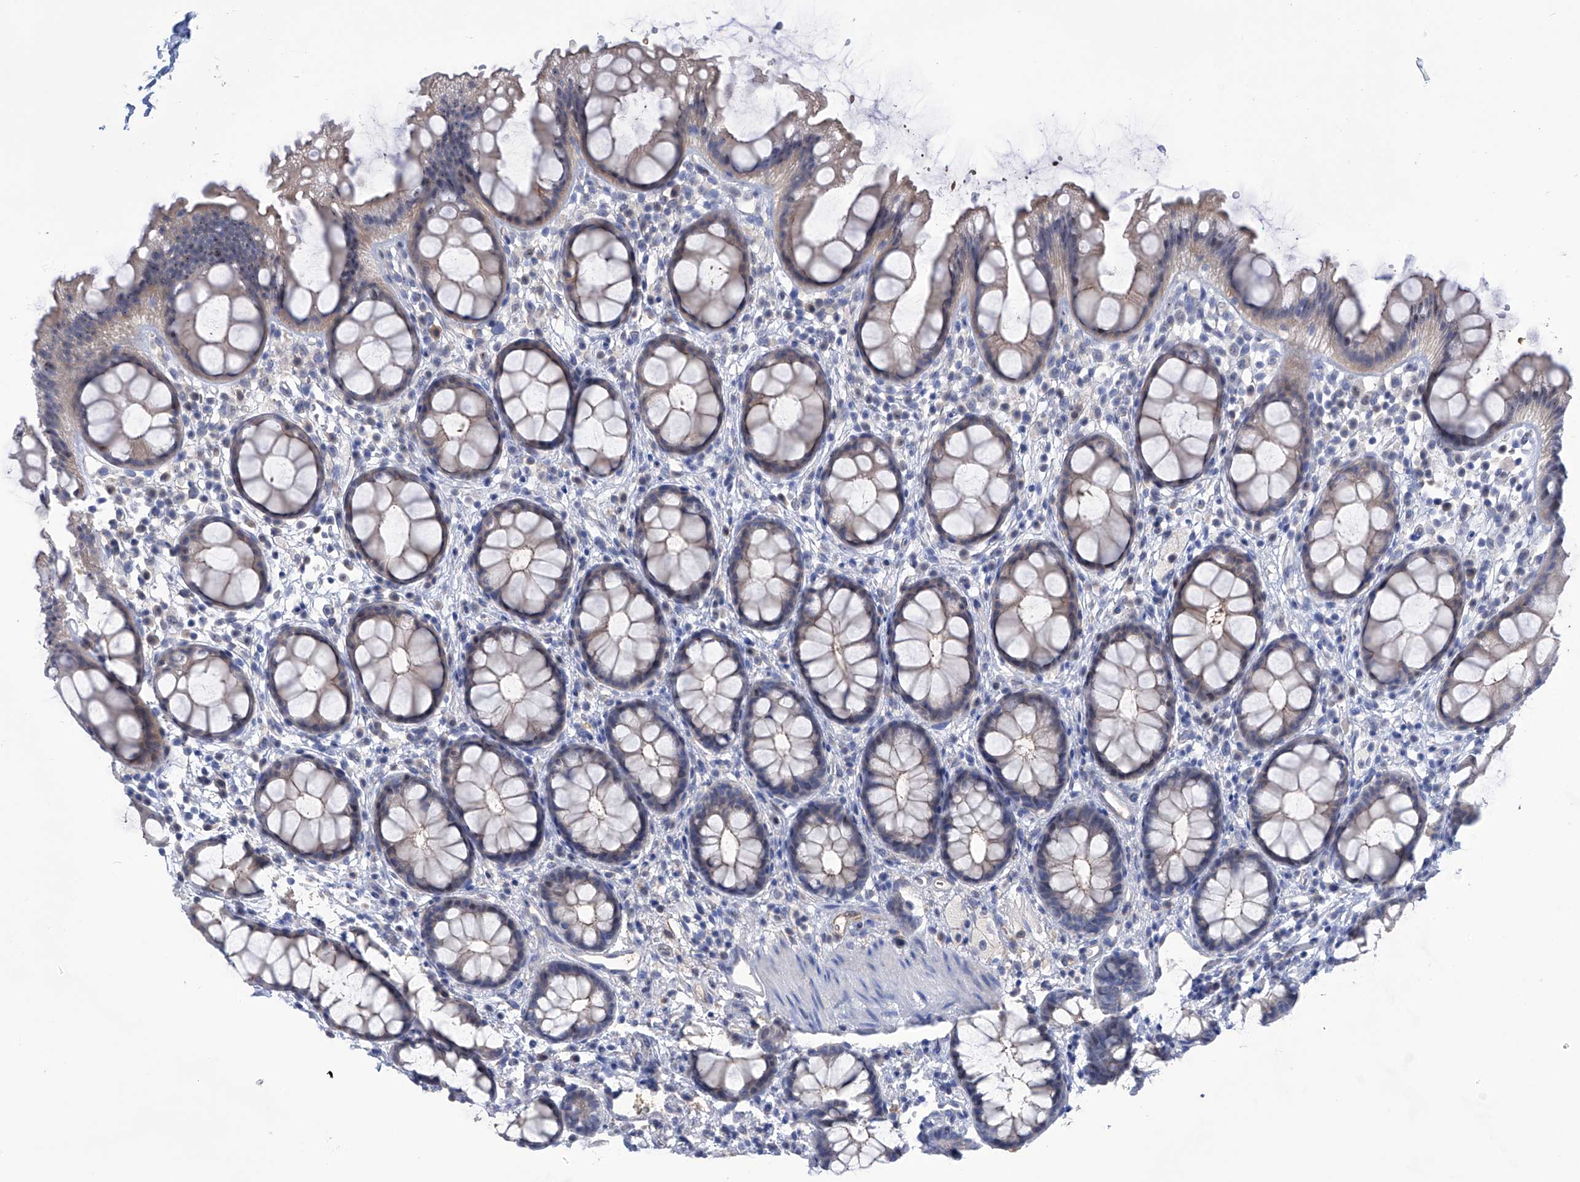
{"staining": {"intensity": "weak", "quantity": "25%-75%", "location": "cytoplasmic/membranous"}, "tissue": "rectum", "cell_type": "Glandular cells", "image_type": "normal", "snomed": [{"axis": "morphology", "description": "Normal tissue, NOS"}, {"axis": "topography", "description": "Rectum"}], "caption": "This is a micrograph of immunohistochemistry staining of unremarkable rectum, which shows weak expression in the cytoplasmic/membranous of glandular cells.", "gene": "PGM3", "patient": {"sex": "female", "age": 65}}